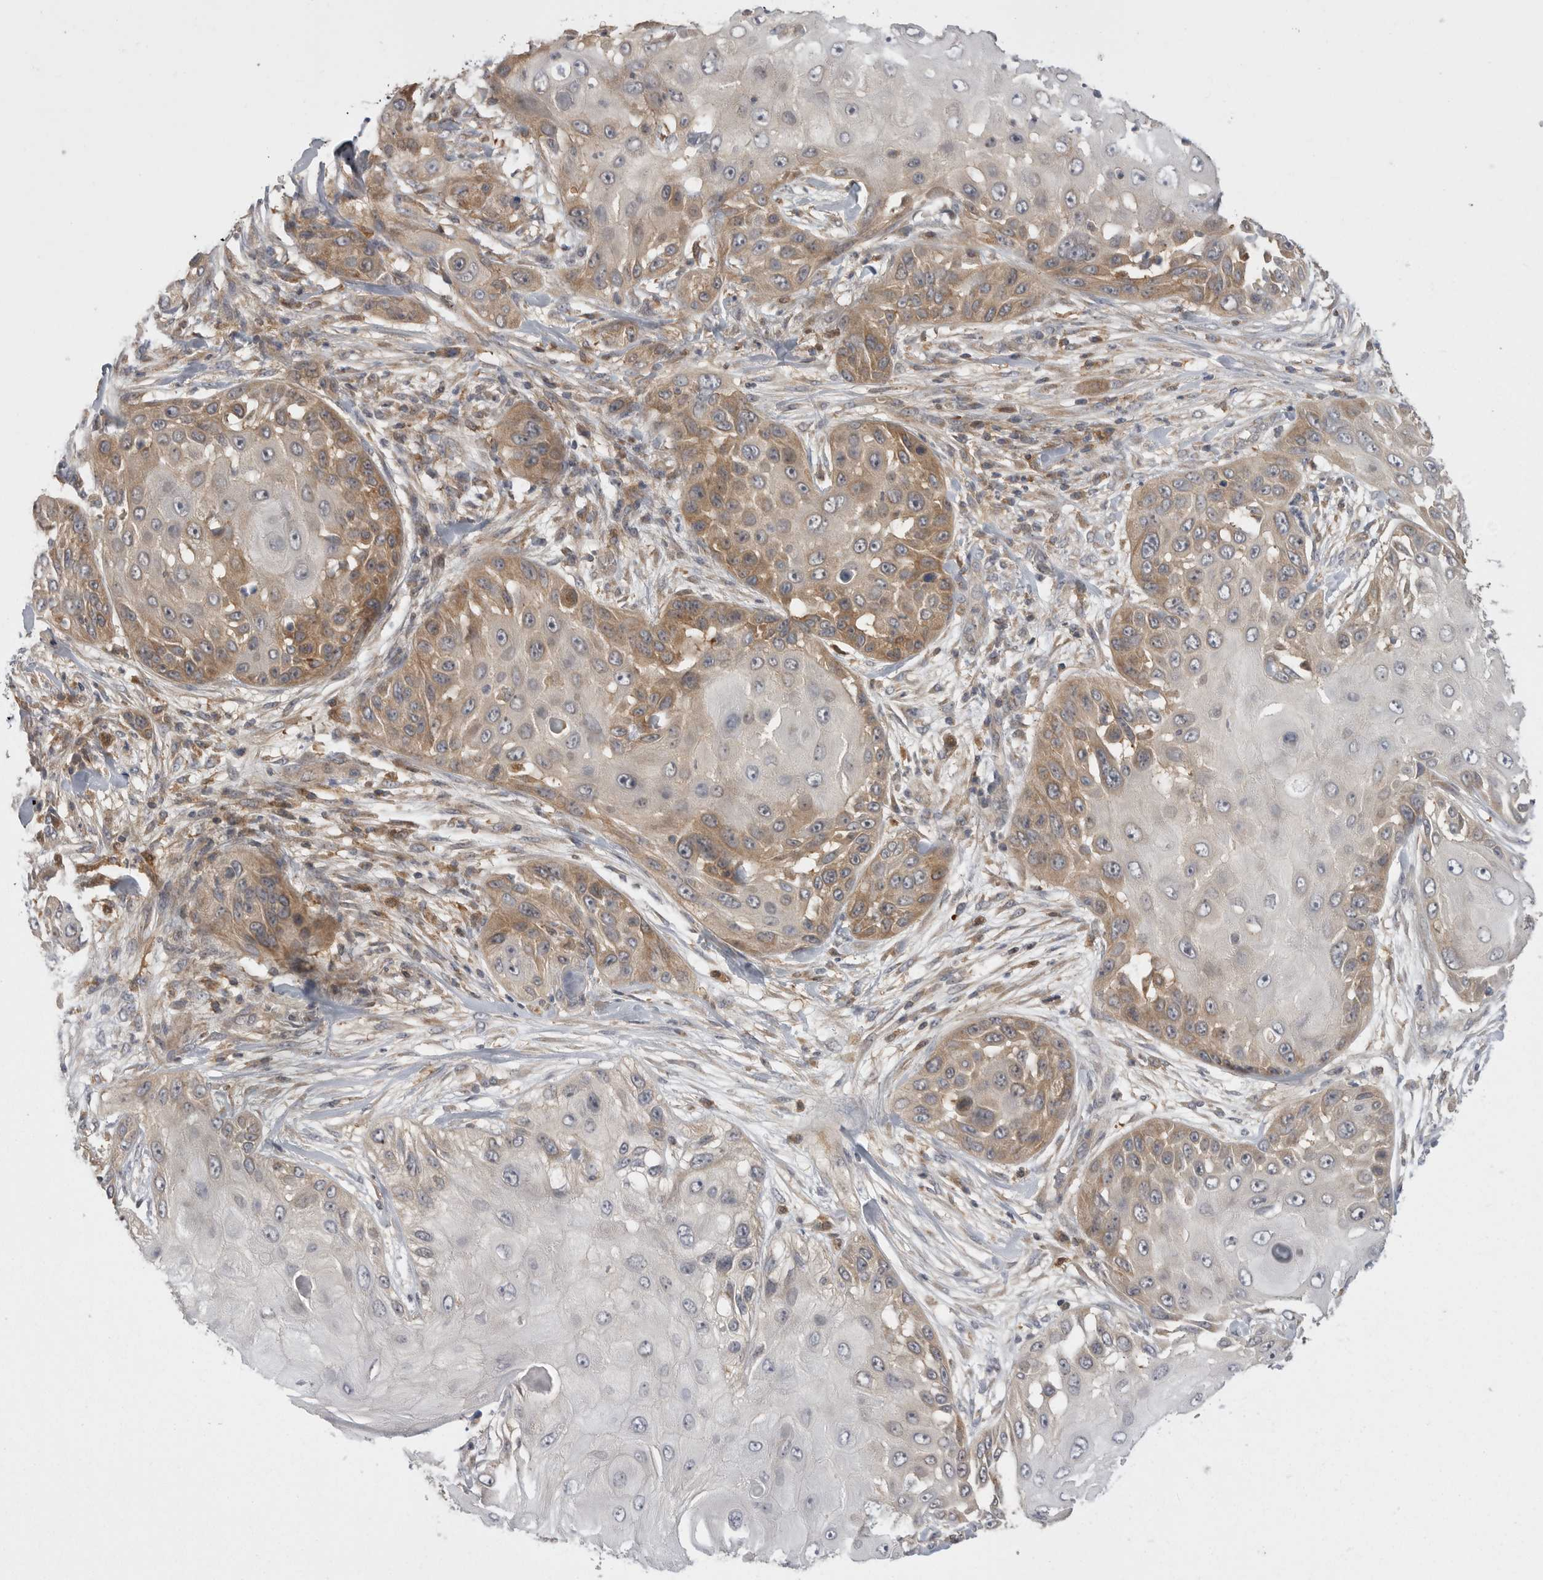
{"staining": {"intensity": "moderate", "quantity": ">75%", "location": "cytoplasmic/membranous"}, "tissue": "skin cancer", "cell_type": "Tumor cells", "image_type": "cancer", "snomed": [{"axis": "morphology", "description": "Squamous cell carcinoma, NOS"}, {"axis": "topography", "description": "Skin"}], "caption": "About >75% of tumor cells in skin squamous cell carcinoma display moderate cytoplasmic/membranous protein expression as visualized by brown immunohistochemical staining.", "gene": "KYAT3", "patient": {"sex": "female", "age": 44}}